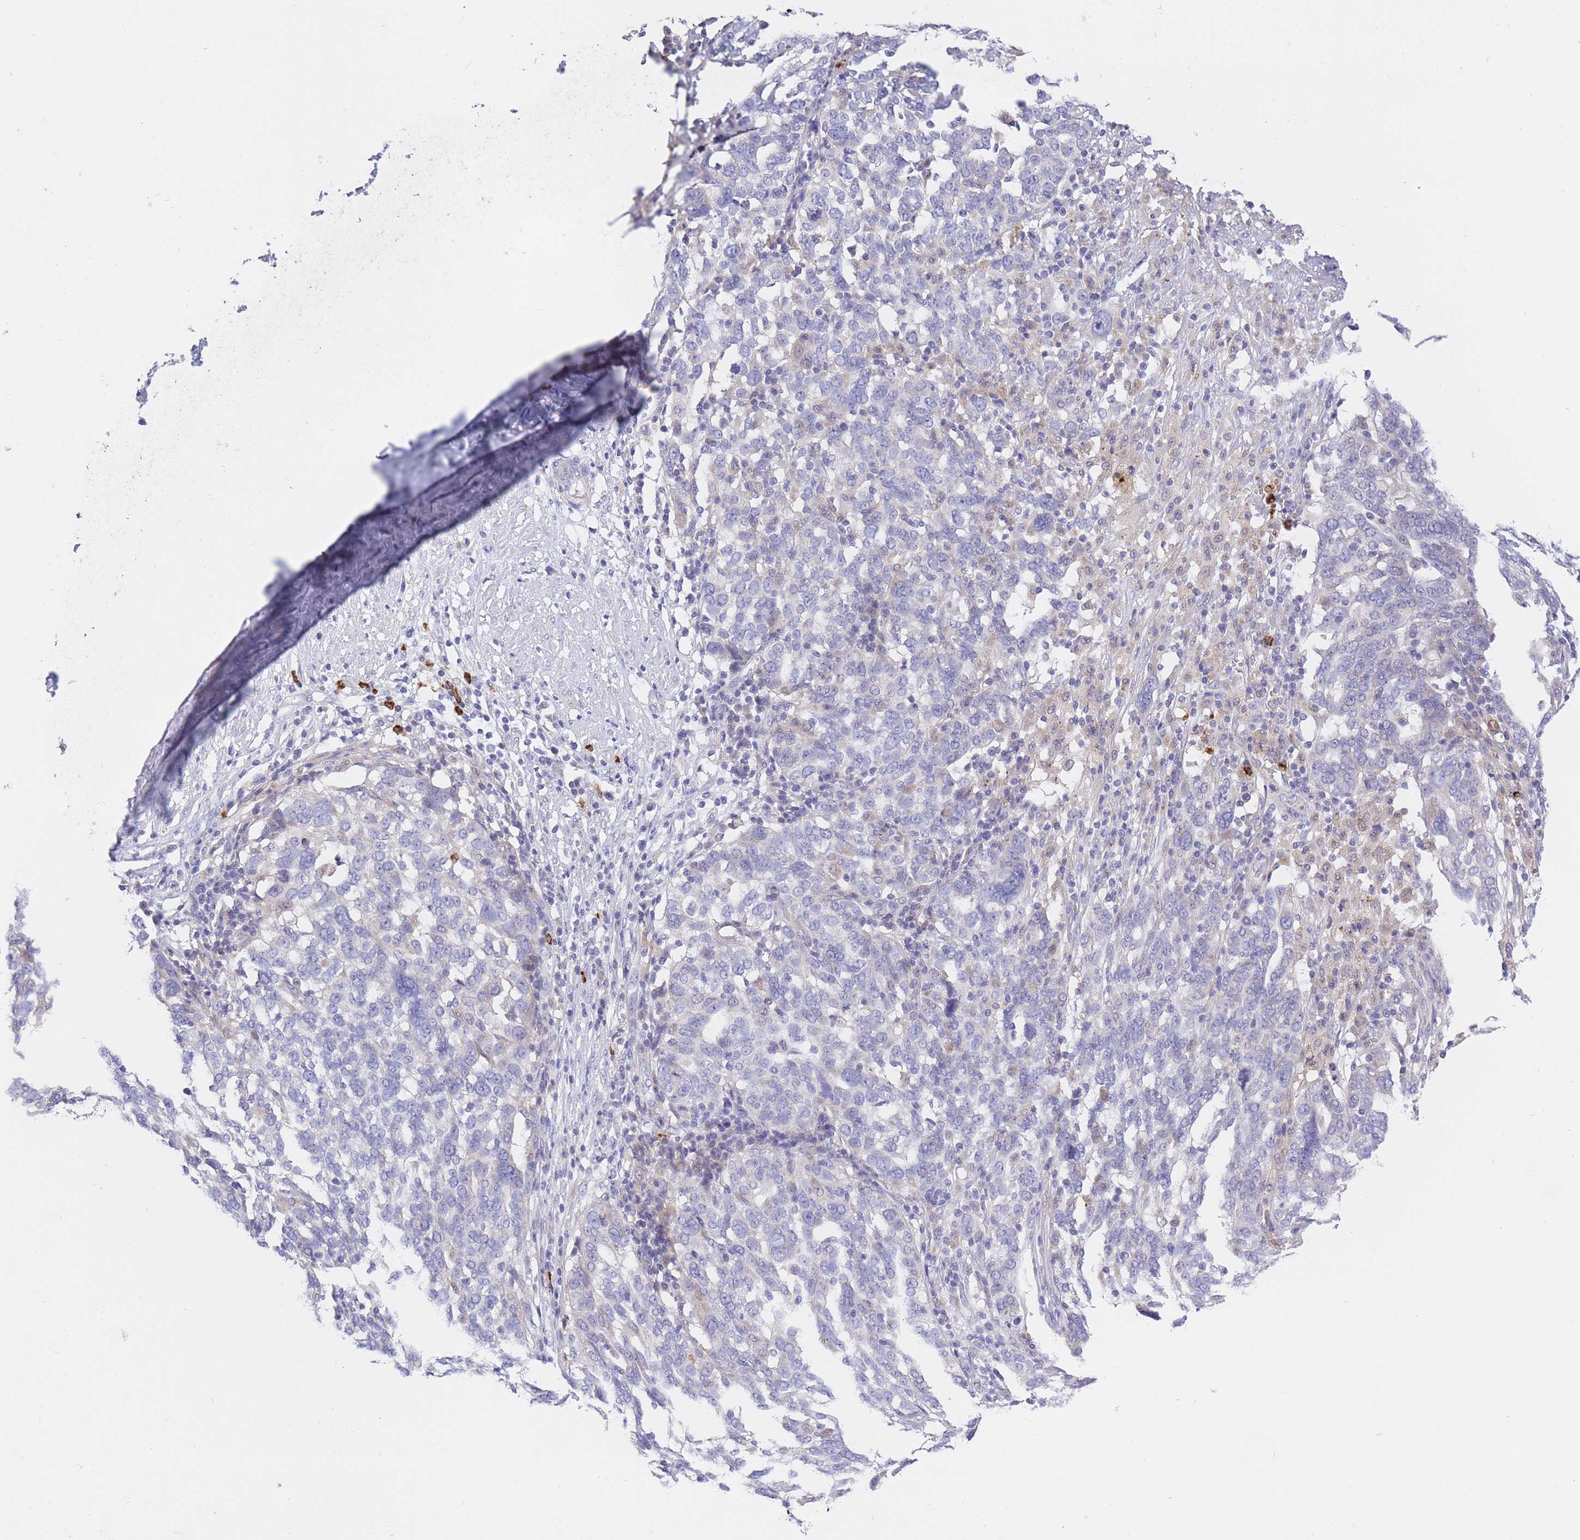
{"staining": {"intensity": "negative", "quantity": "none", "location": "none"}, "tissue": "ovarian cancer", "cell_type": "Tumor cells", "image_type": "cancer", "snomed": [{"axis": "morphology", "description": "Cystadenocarcinoma, serous, NOS"}, {"axis": "topography", "description": "Ovary"}], "caption": "The image demonstrates no staining of tumor cells in ovarian cancer.", "gene": "CENPM", "patient": {"sex": "female", "age": 59}}